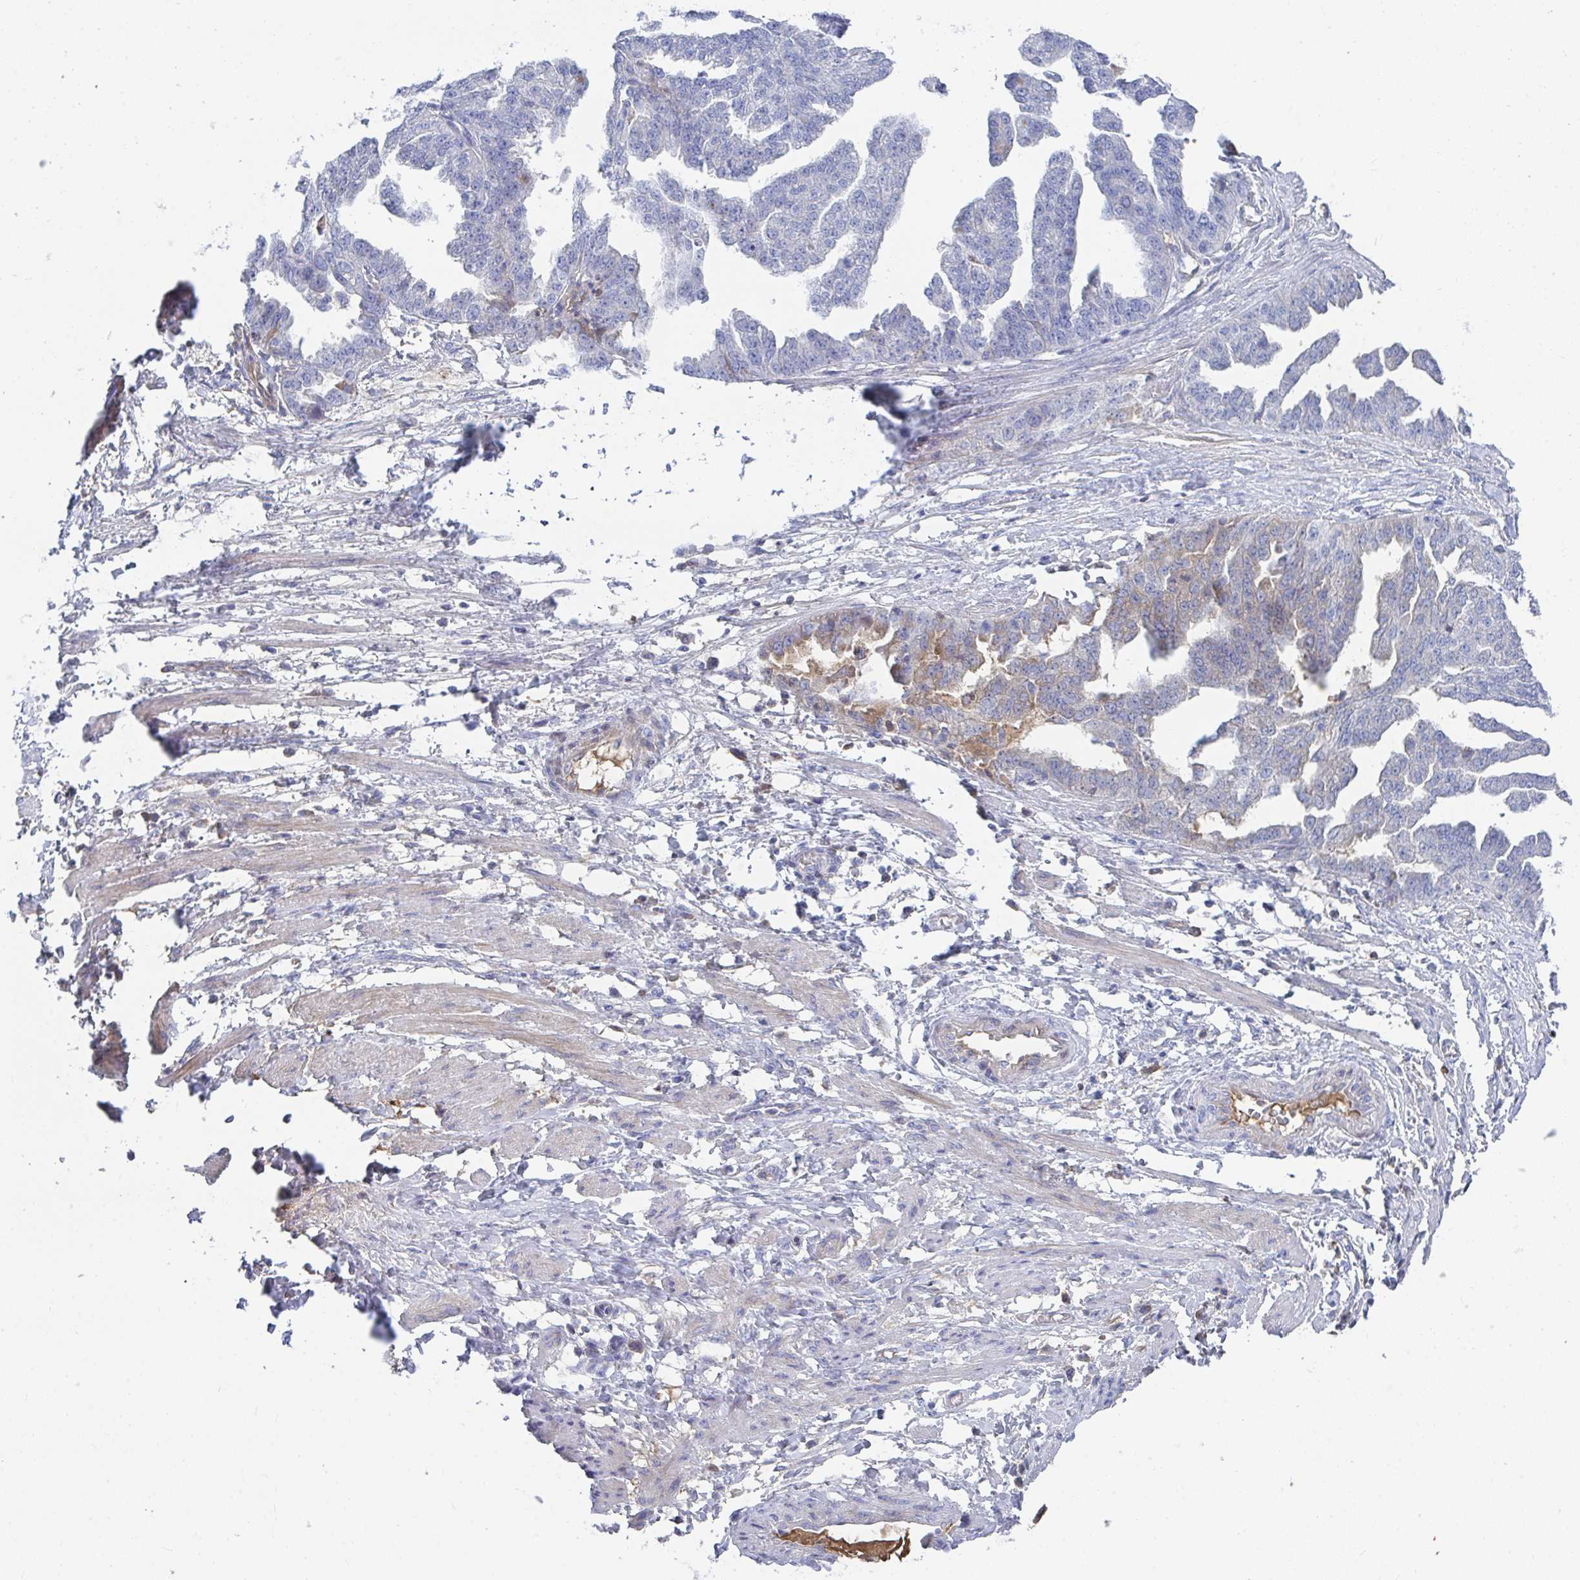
{"staining": {"intensity": "weak", "quantity": "<25%", "location": "cytoplasmic/membranous"}, "tissue": "ovarian cancer", "cell_type": "Tumor cells", "image_type": "cancer", "snomed": [{"axis": "morphology", "description": "Cystadenocarcinoma, serous, NOS"}, {"axis": "topography", "description": "Ovary"}], "caption": "Immunohistochemical staining of serous cystadenocarcinoma (ovarian) displays no significant positivity in tumor cells.", "gene": "TNFAIP6", "patient": {"sex": "female", "age": 58}}